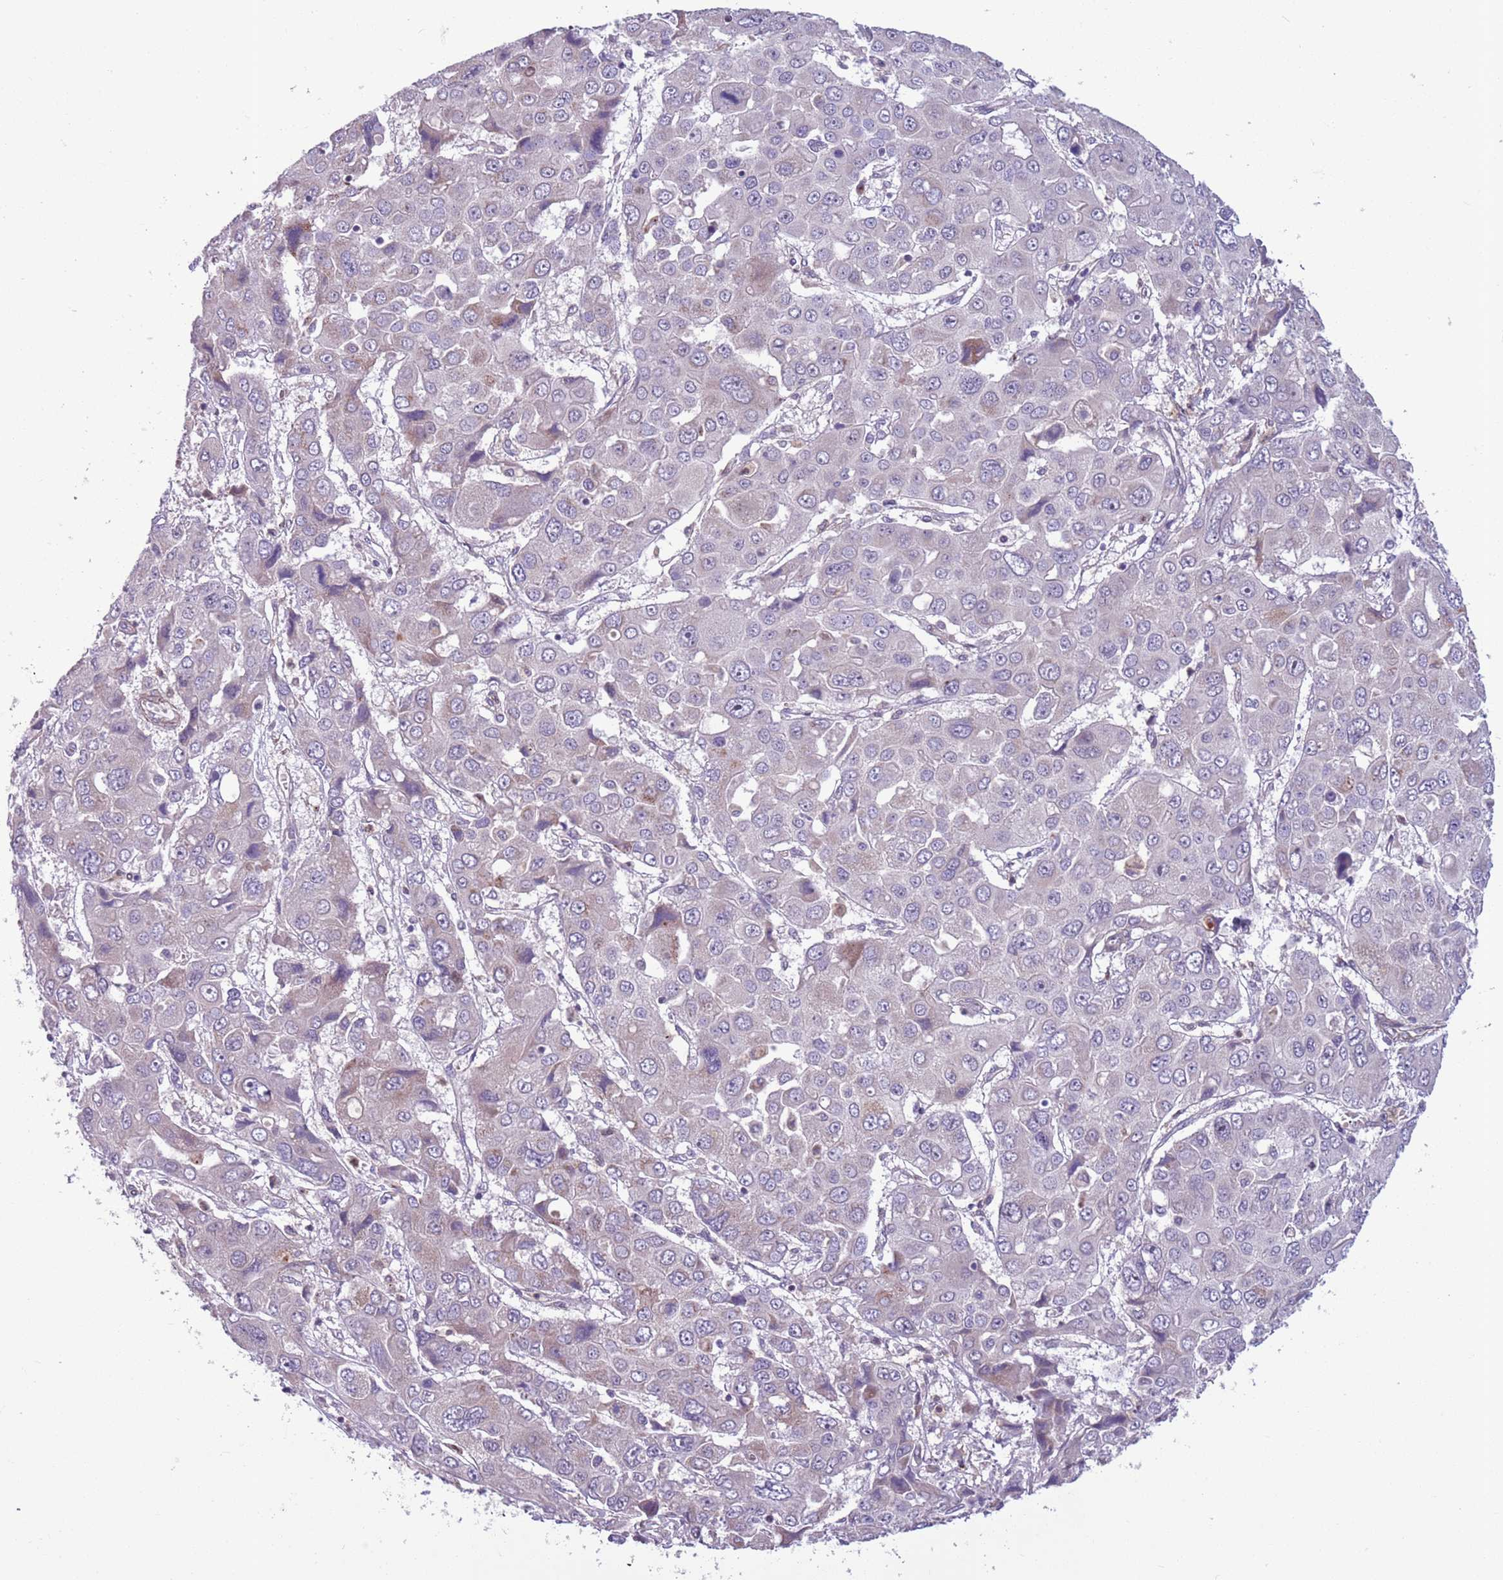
{"staining": {"intensity": "negative", "quantity": "none", "location": "none"}, "tissue": "liver cancer", "cell_type": "Tumor cells", "image_type": "cancer", "snomed": [{"axis": "morphology", "description": "Cholangiocarcinoma"}, {"axis": "topography", "description": "Liver"}], "caption": "Image shows no protein expression in tumor cells of cholangiocarcinoma (liver) tissue.", "gene": "JAML", "patient": {"sex": "male", "age": 67}}